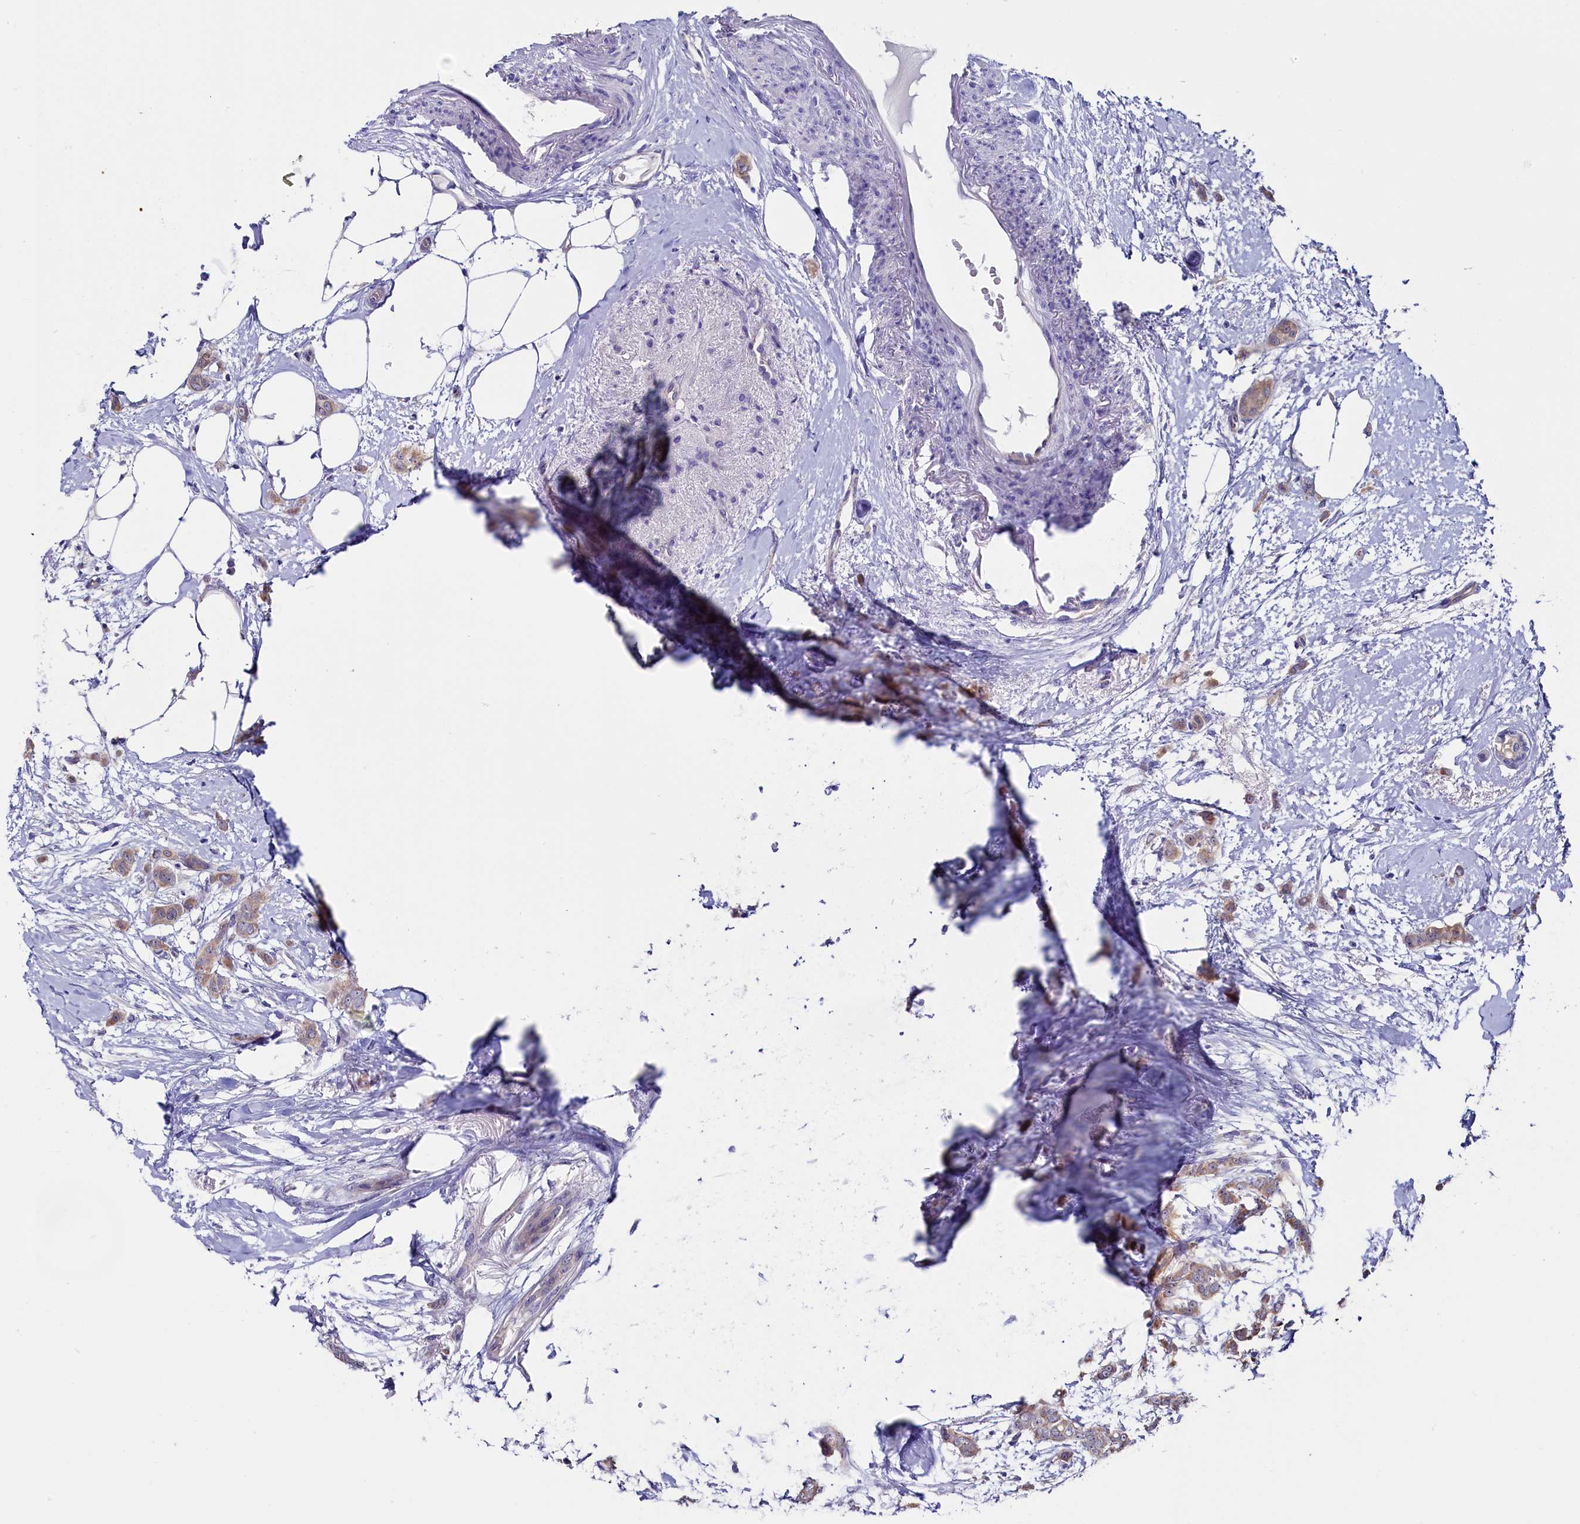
{"staining": {"intensity": "weak", "quantity": ">75%", "location": "cytoplasmic/membranous"}, "tissue": "breast cancer", "cell_type": "Tumor cells", "image_type": "cancer", "snomed": [{"axis": "morphology", "description": "Duct carcinoma"}, {"axis": "topography", "description": "Breast"}], "caption": "Tumor cells reveal low levels of weak cytoplasmic/membranous expression in about >75% of cells in human breast cancer (invasive ductal carcinoma).", "gene": "CIAPIN1", "patient": {"sex": "female", "age": 72}}